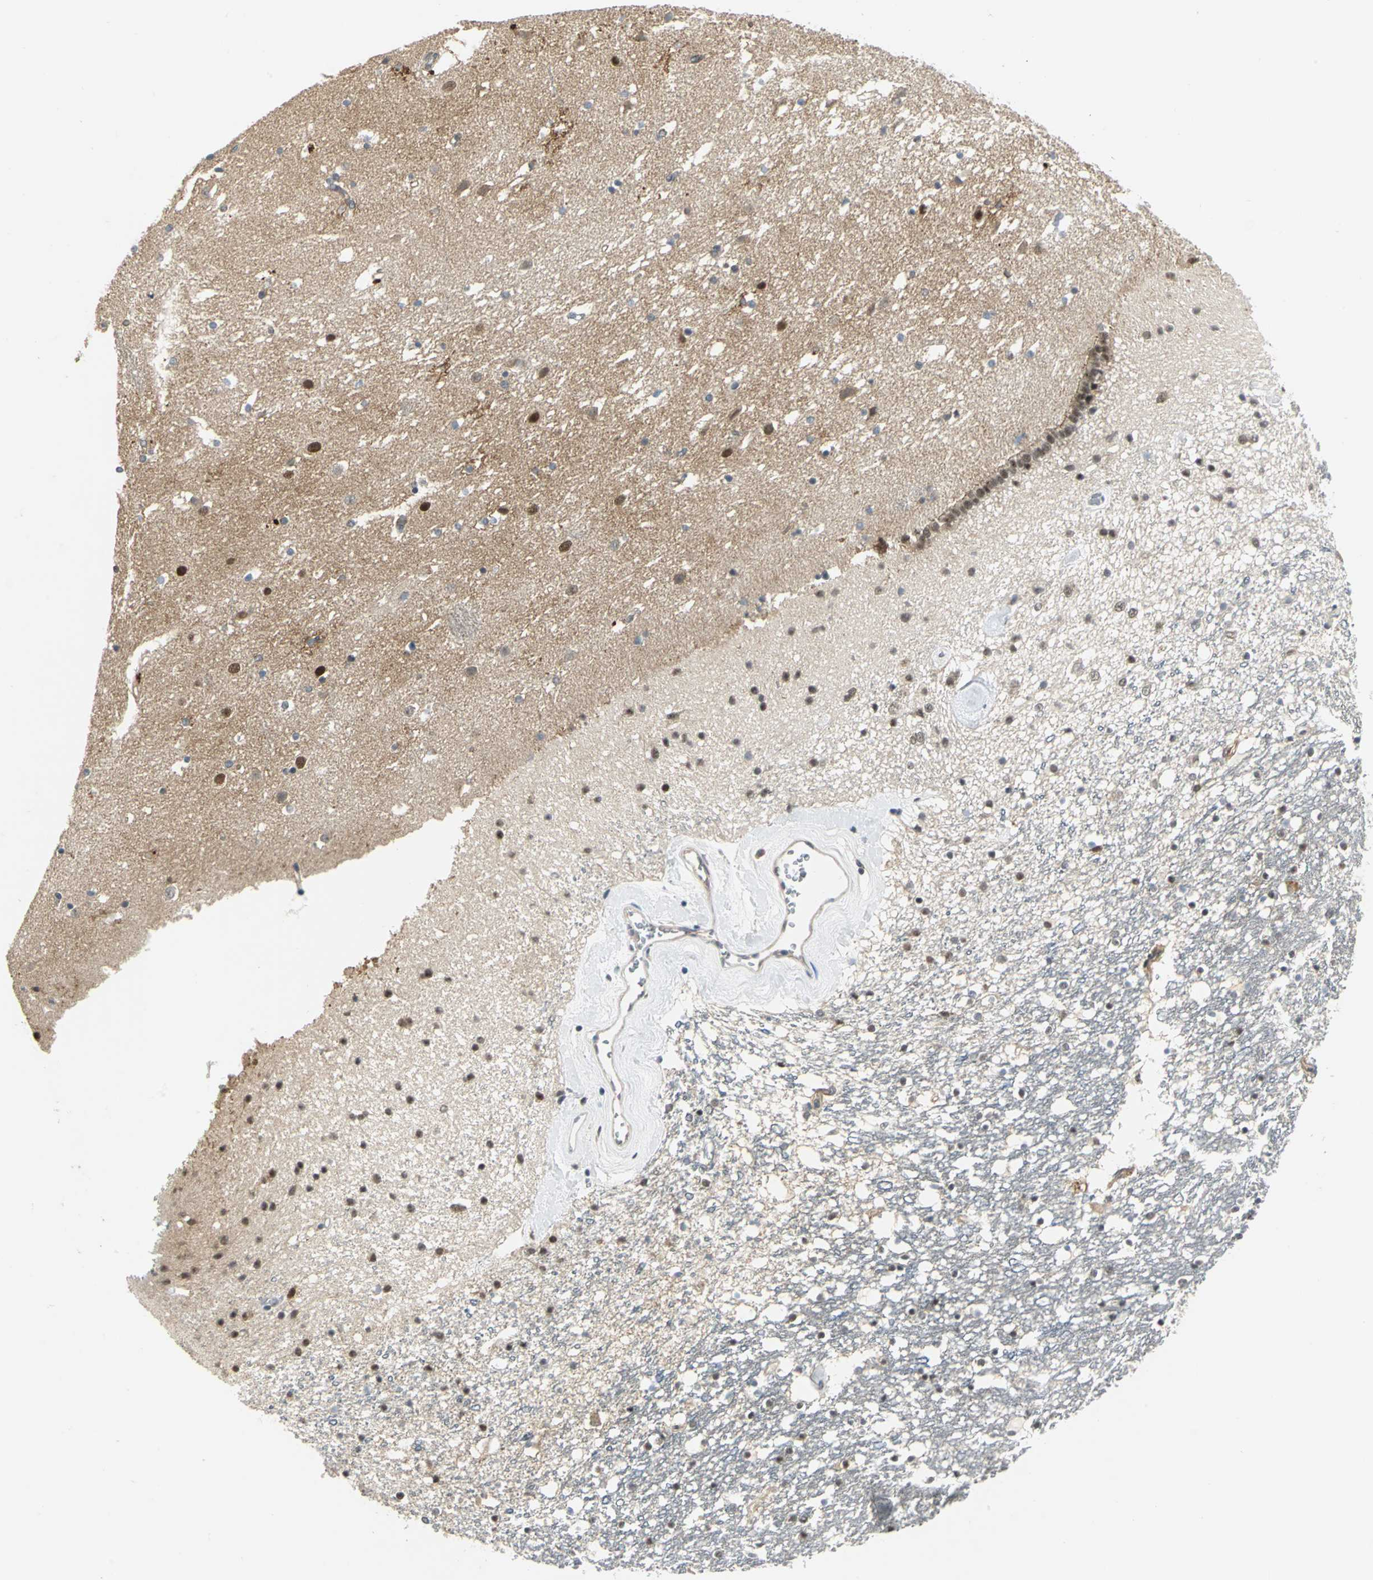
{"staining": {"intensity": "moderate", "quantity": "25%-75%", "location": "cytoplasmic/membranous,nuclear"}, "tissue": "caudate", "cell_type": "Glial cells", "image_type": "normal", "snomed": [{"axis": "morphology", "description": "Normal tissue, NOS"}, {"axis": "topography", "description": "Lateral ventricle wall"}], "caption": "Immunohistochemistry of benign caudate exhibits medium levels of moderate cytoplasmic/membranous,nuclear staining in about 25%-75% of glial cells. Using DAB (brown) and hematoxylin (blue) stains, captured at high magnification using brightfield microscopy.", "gene": "PLAGL2", "patient": {"sex": "male", "age": 45}}